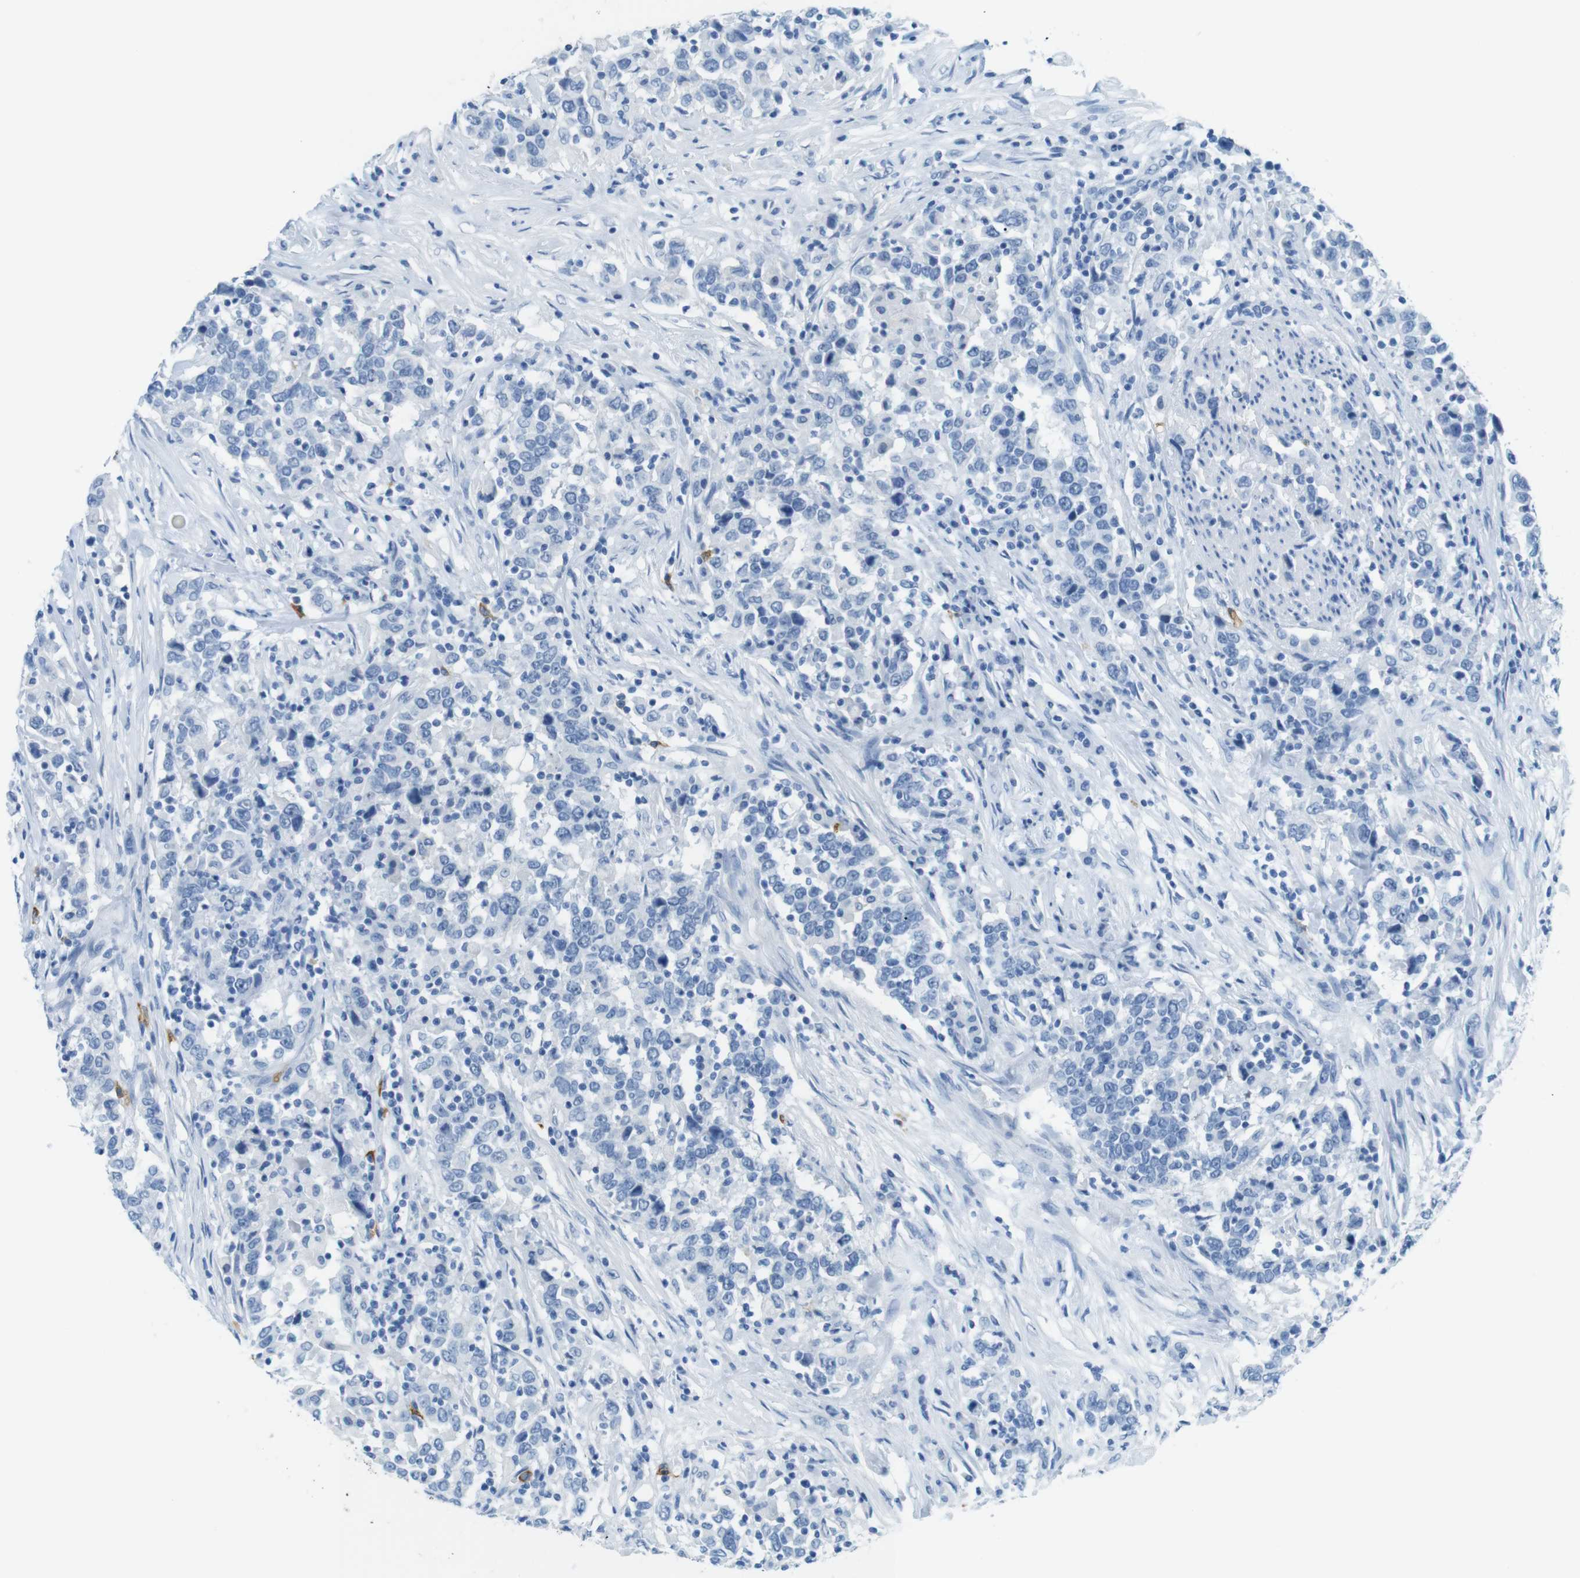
{"staining": {"intensity": "negative", "quantity": "none", "location": "none"}, "tissue": "urothelial cancer", "cell_type": "Tumor cells", "image_type": "cancer", "snomed": [{"axis": "morphology", "description": "Urothelial carcinoma, High grade"}, {"axis": "topography", "description": "Urinary bladder"}], "caption": "High magnification brightfield microscopy of high-grade urothelial carcinoma stained with DAB (3,3'-diaminobenzidine) (brown) and counterstained with hematoxylin (blue): tumor cells show no significant positivity.", "gene": "MCEMP1", "patient": {"sex": "male", "age": 61}}